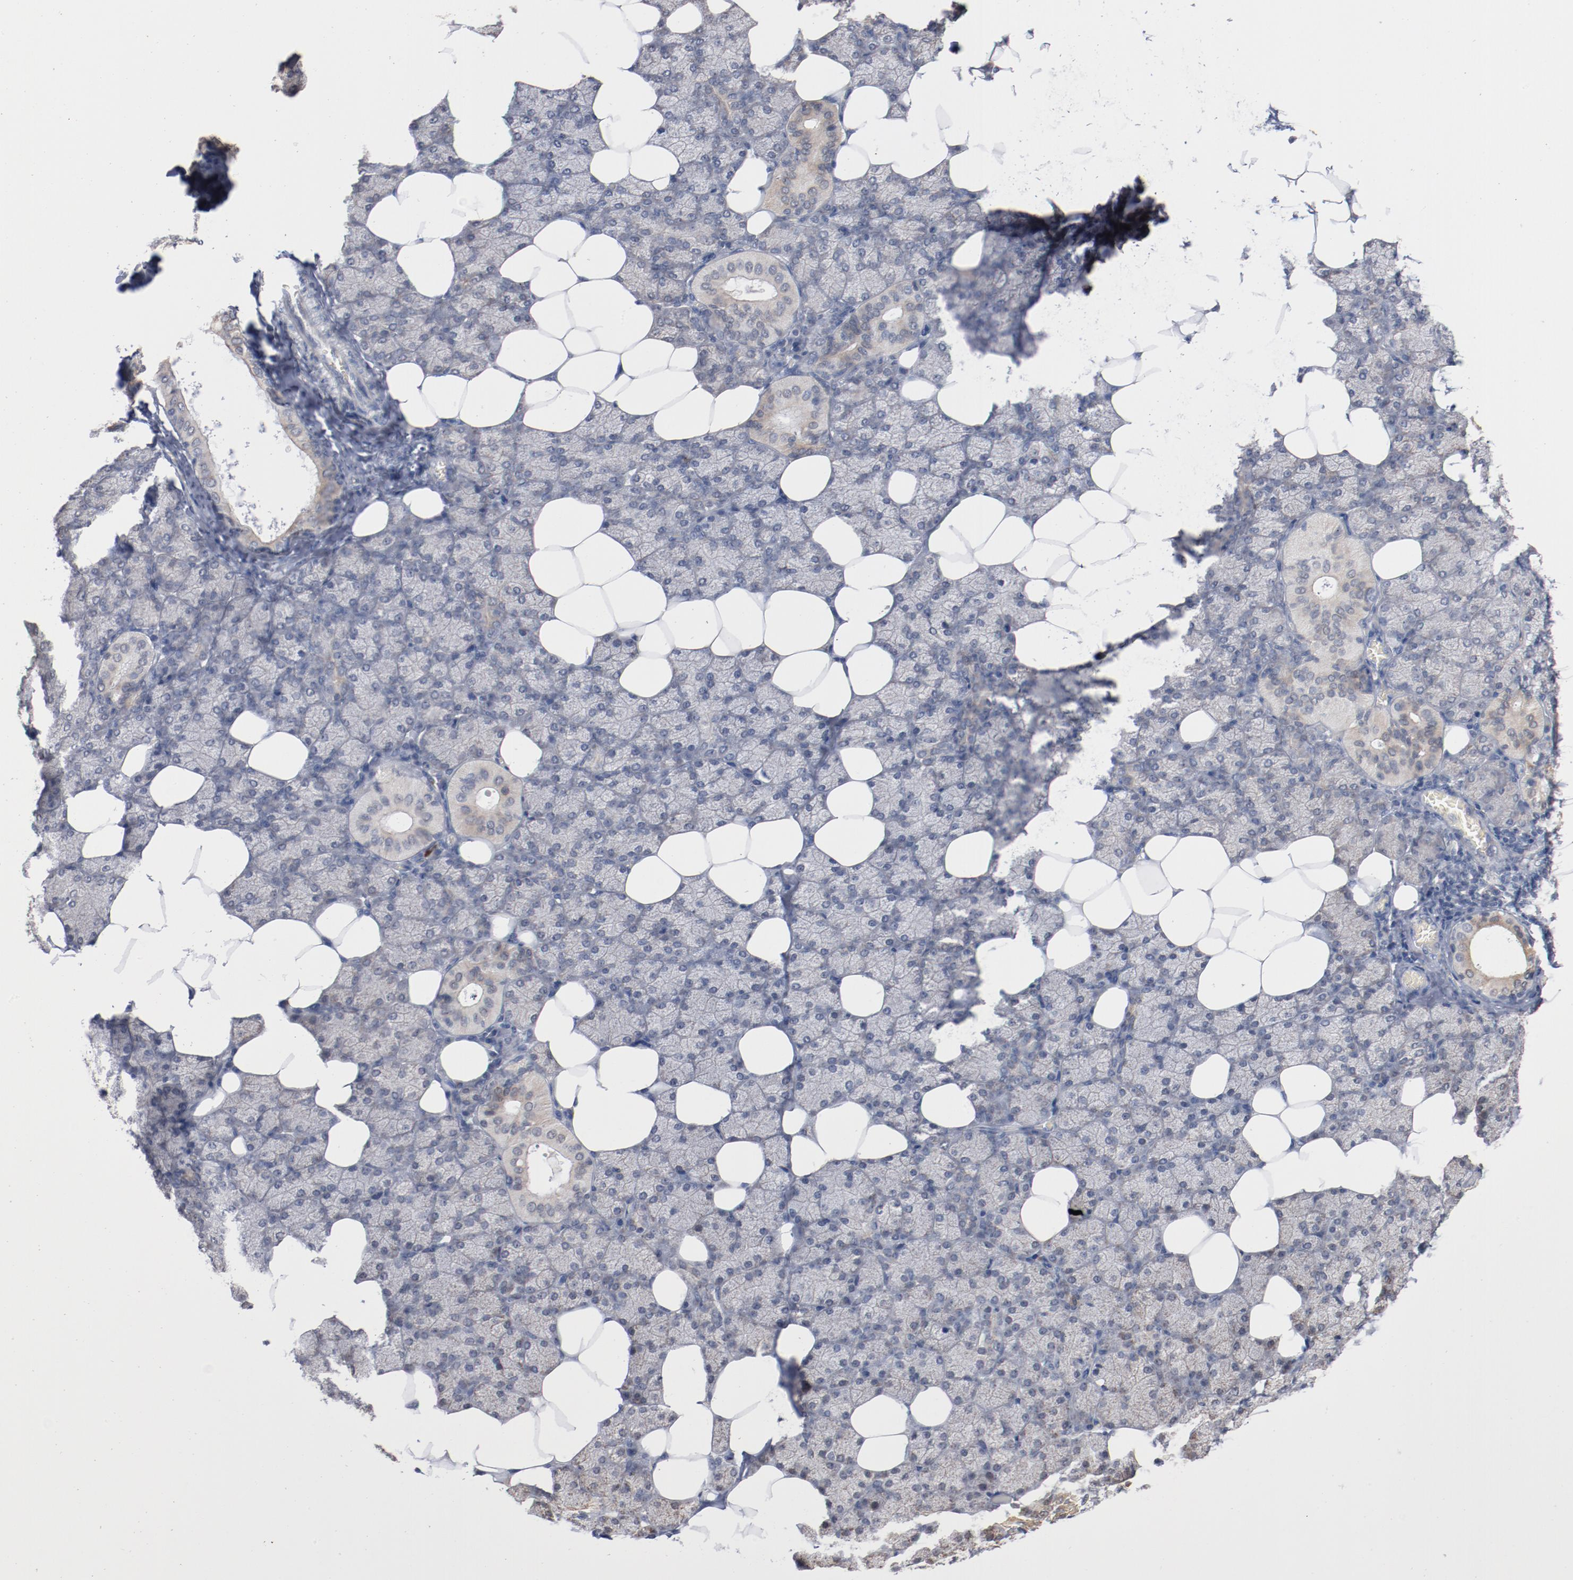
{"staining": {"intensity": "weak", "quantity": "<25%", "location": "nuclear"}, "tissue": "salivary gland", "cell_type": "Glandular cells", "image_type": "normal", "snomed": [{"axis": "morphology", "description": "Normal tissue, NOS"}, {"axis": "topography", "description": "Lymph node"}, {"axis": "topography", "description": "Salivary gland"}], "caption": "Salivary gland stained for a protein using immunohistochemistry (IHC) demonstrates no positivity glandular cells.", "gene": "ERICH1", "patient": {"sex": "male", "age": 8}}